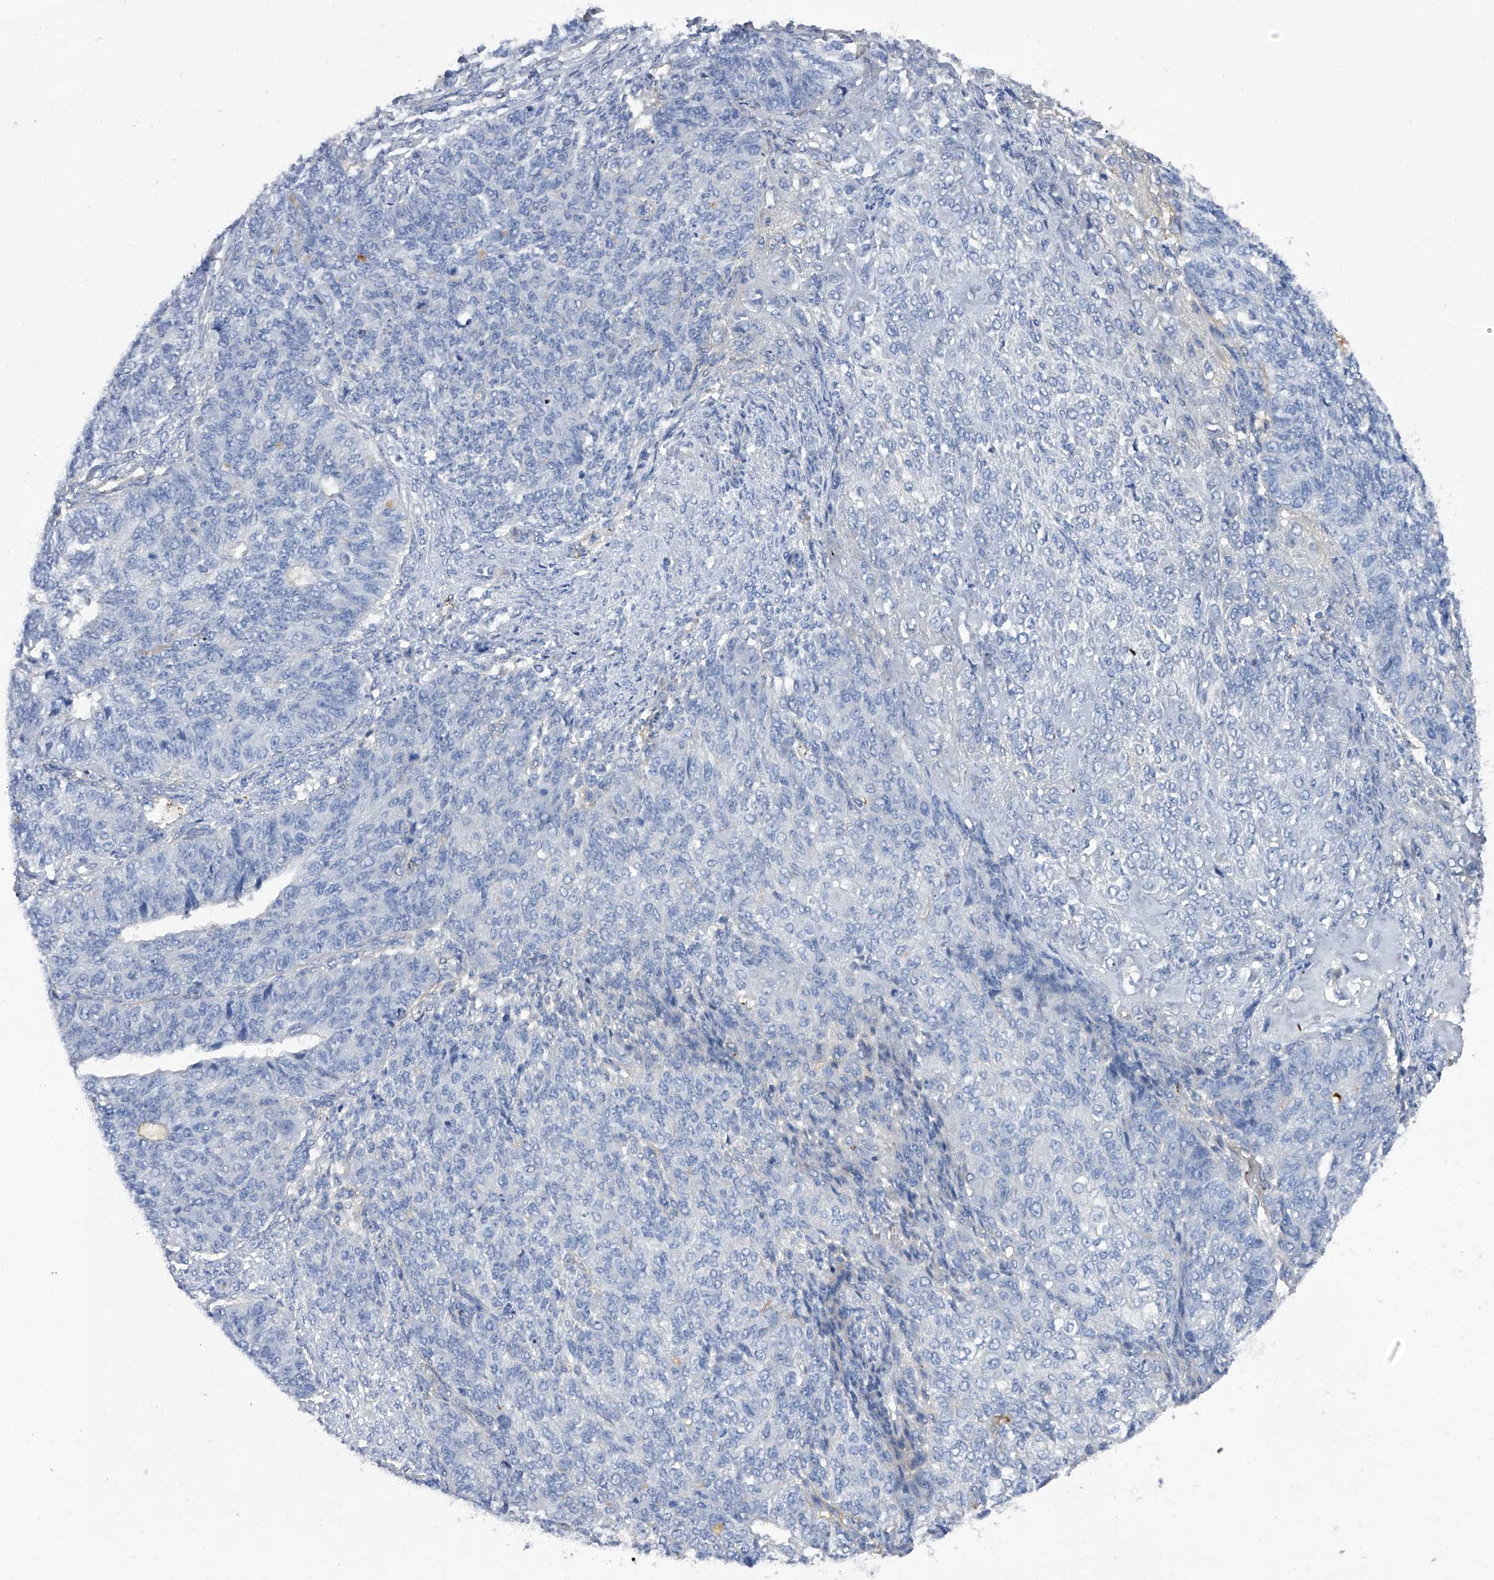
{"staining": {"intensity": "negative", "quantity": "none", "location": "none"}, "tissue": "endometrial cancer", "cell_type": "Tumor cells", "image_type": "cancer", "snomed": [{"axis": "morphology", "description": "Adenocarcinoma, NOS"}, {"axis": "topography", "description": "Endometrium"}], "caption": "DAB (3,3'-diaminobenzidine) immunohistochemical staining of endometrial cancer displays no significant expression in tumor cells.", "gene": "RWDD2A", "patient": {"sex": "female", "age": 32}}